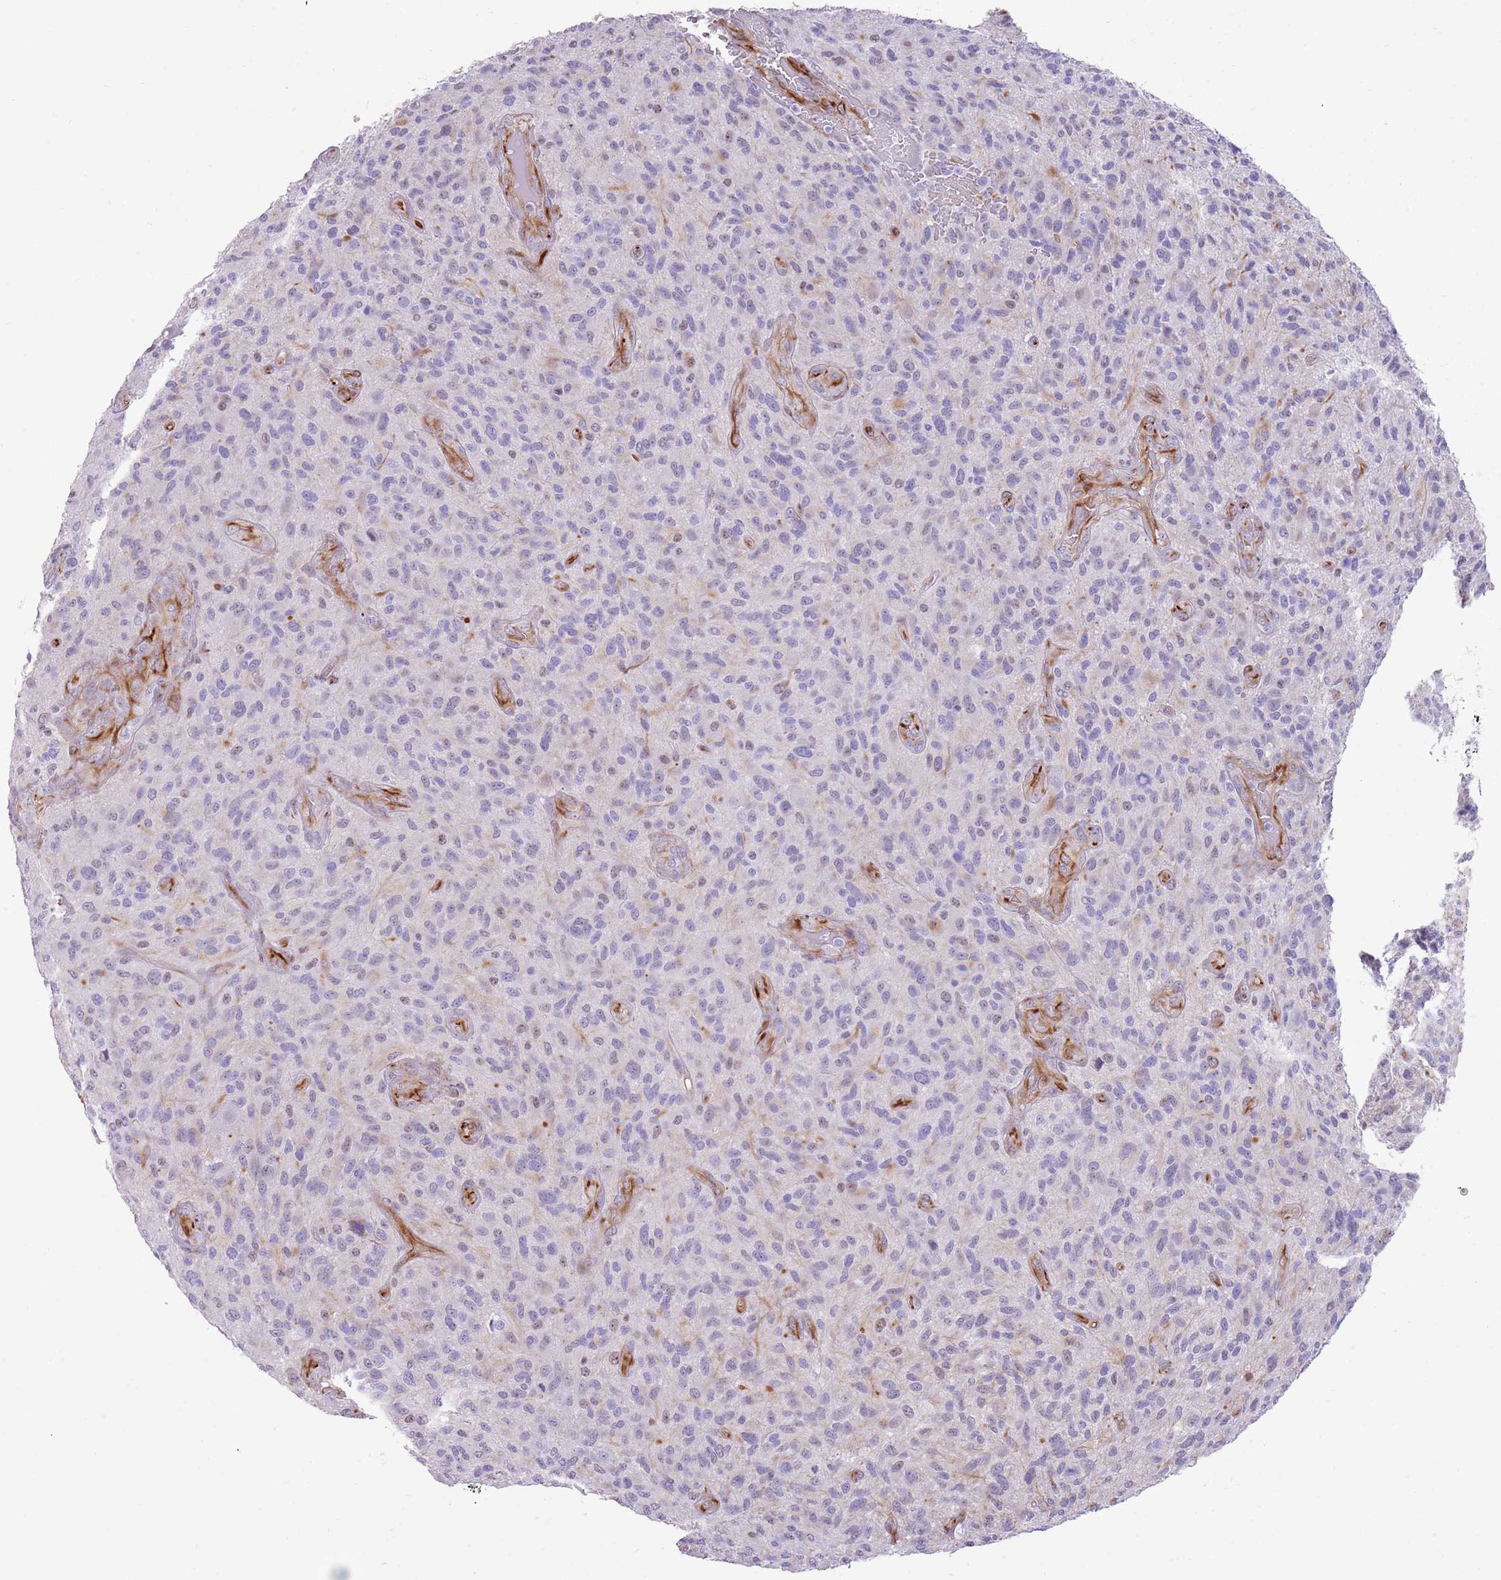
{"staining": {"intensity": "negative", "quantity": "none", "location": "none"}, "tissue": "glioma", "cell_type": "Tumor cells", "image_type": "cancer", "snomed": [{"axis": "morphology", "description": "Glioma, malignant, High grade"}, {"axis": "topography", "description": "Brain"}], "caption": "A high-resolution micrograph shows immunohistochemistry staining of glioma, which reveals no significant positivity in tumor cells.", "gene": "NBPF3", "patient": {"sex": "male", "age": 47}}